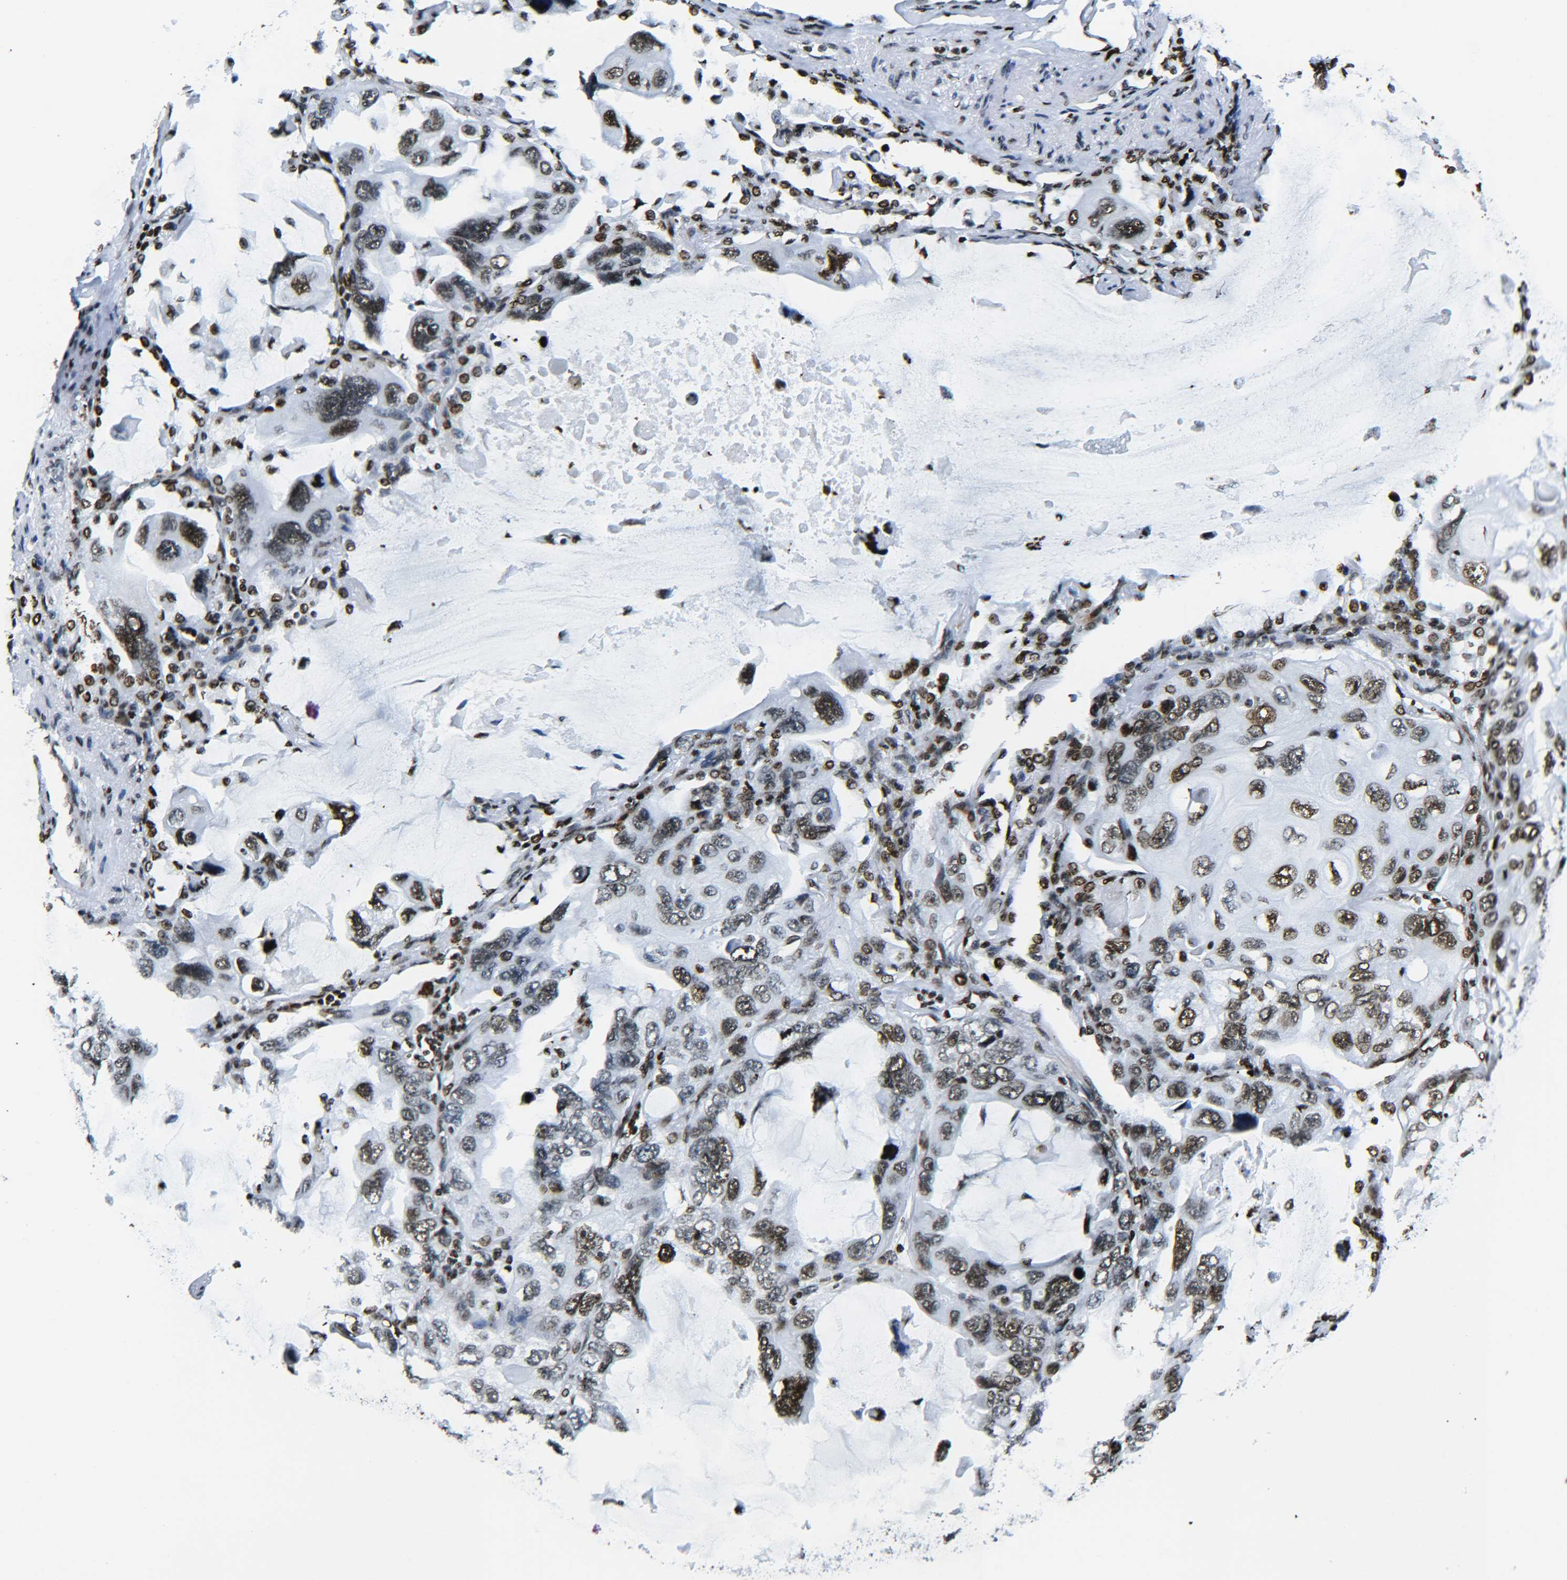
{"staining": {"intensity": "moderate", "quantity": ">75%", "location": "nuclear"}, "tissue": "lung cancer", "cell_type": "Tumor cells", "image_type": "cancer", "snomed": [{"axis": "morphology", "description": "Squamous cell carcinoma, NOS"}, {"axis": "topography", "description": "Lung"}], "caption": "This micrograph shows immunohistochemistry staining of human squamous cell carcinoma (lung), with medium moderate nuclear staining in about >75% of tumor cells.", "gene": "H2AX", "patient": {"sex": "female", "age": 73}}